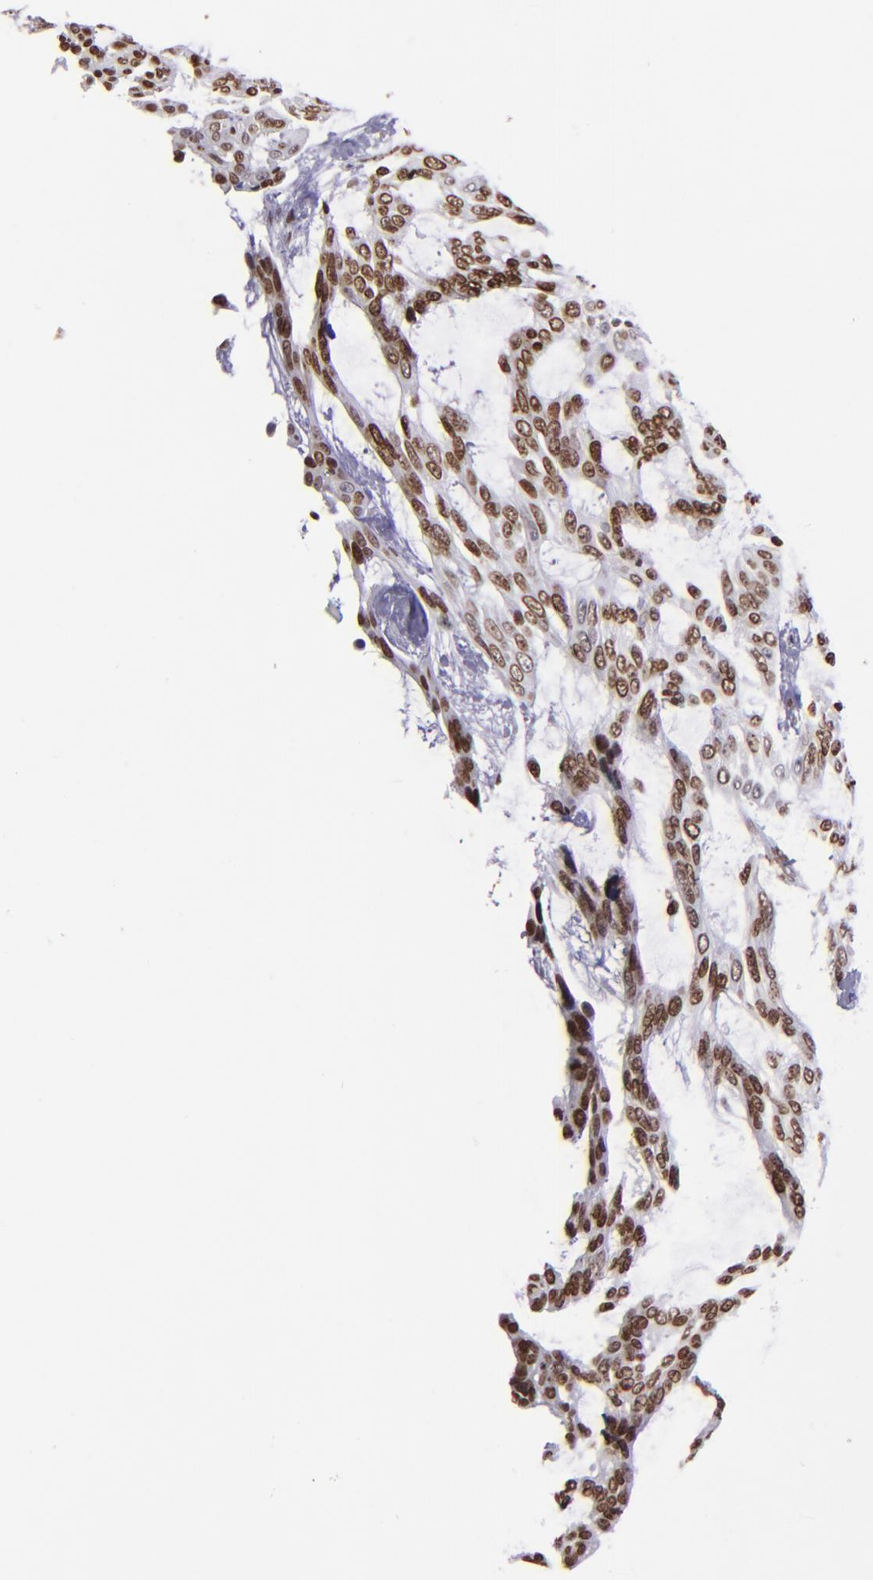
{"staining": {"intensity": "moderate", "quantity": ">75%", "location": "nuclear"}, "tissue": "skin cancer", "cell_type": "Tumor cells", "image_type": "cancer", "snomed": [{"axis": "morphology", "description": "Normal tissue, NOS"}, {"axis": "morphology", "description": "Basal cell carcinoma"}, {"axis": "topography", "description": "Skin"}], "caption": "The micrograph demonstrates a brown stain indicating the presence of a protein in the nuclear of tumor cells in skin cancer (basal cell carcinoma).", "gene": "CDKL5", "patient": {"sex": "female", "age": 71}}